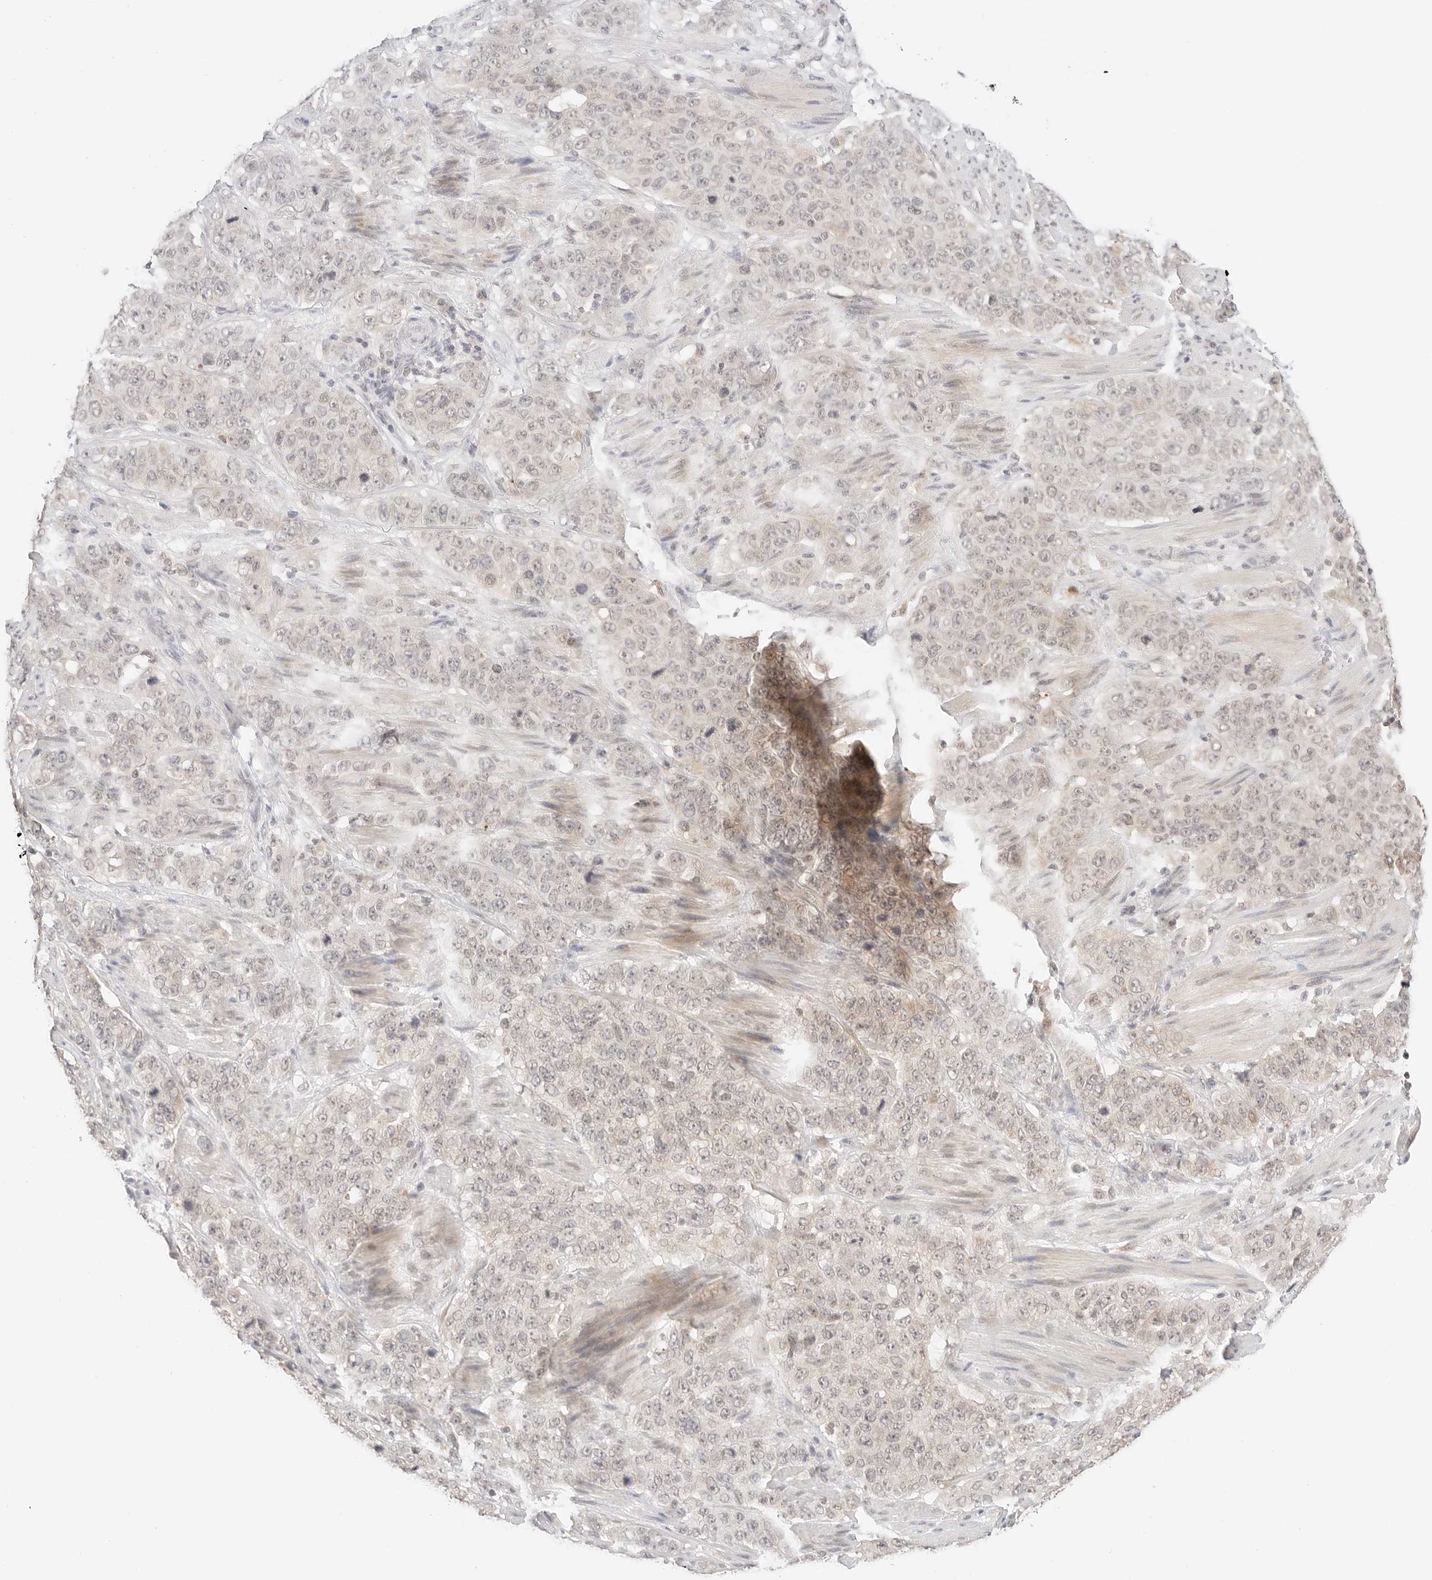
{"staining": {"intensity": "negative", "quantity": "none", "location": "none"}, "tissue": "stomach cancer", "cell_type": "Tumor cells", "image_type": "cancer", "snomed": [{"axis": "morphology", "description": "Adenocarcinoma, NOS"}, {"axis": "topography", "description": "Stomach"}], "caption": "An IHC histopathology image of stomach cancer is shown. There is no staining in tumor cells of stomach cancer.", "gene": "SEPTIN4", "patient": {"sex": "male", "age": 48}}